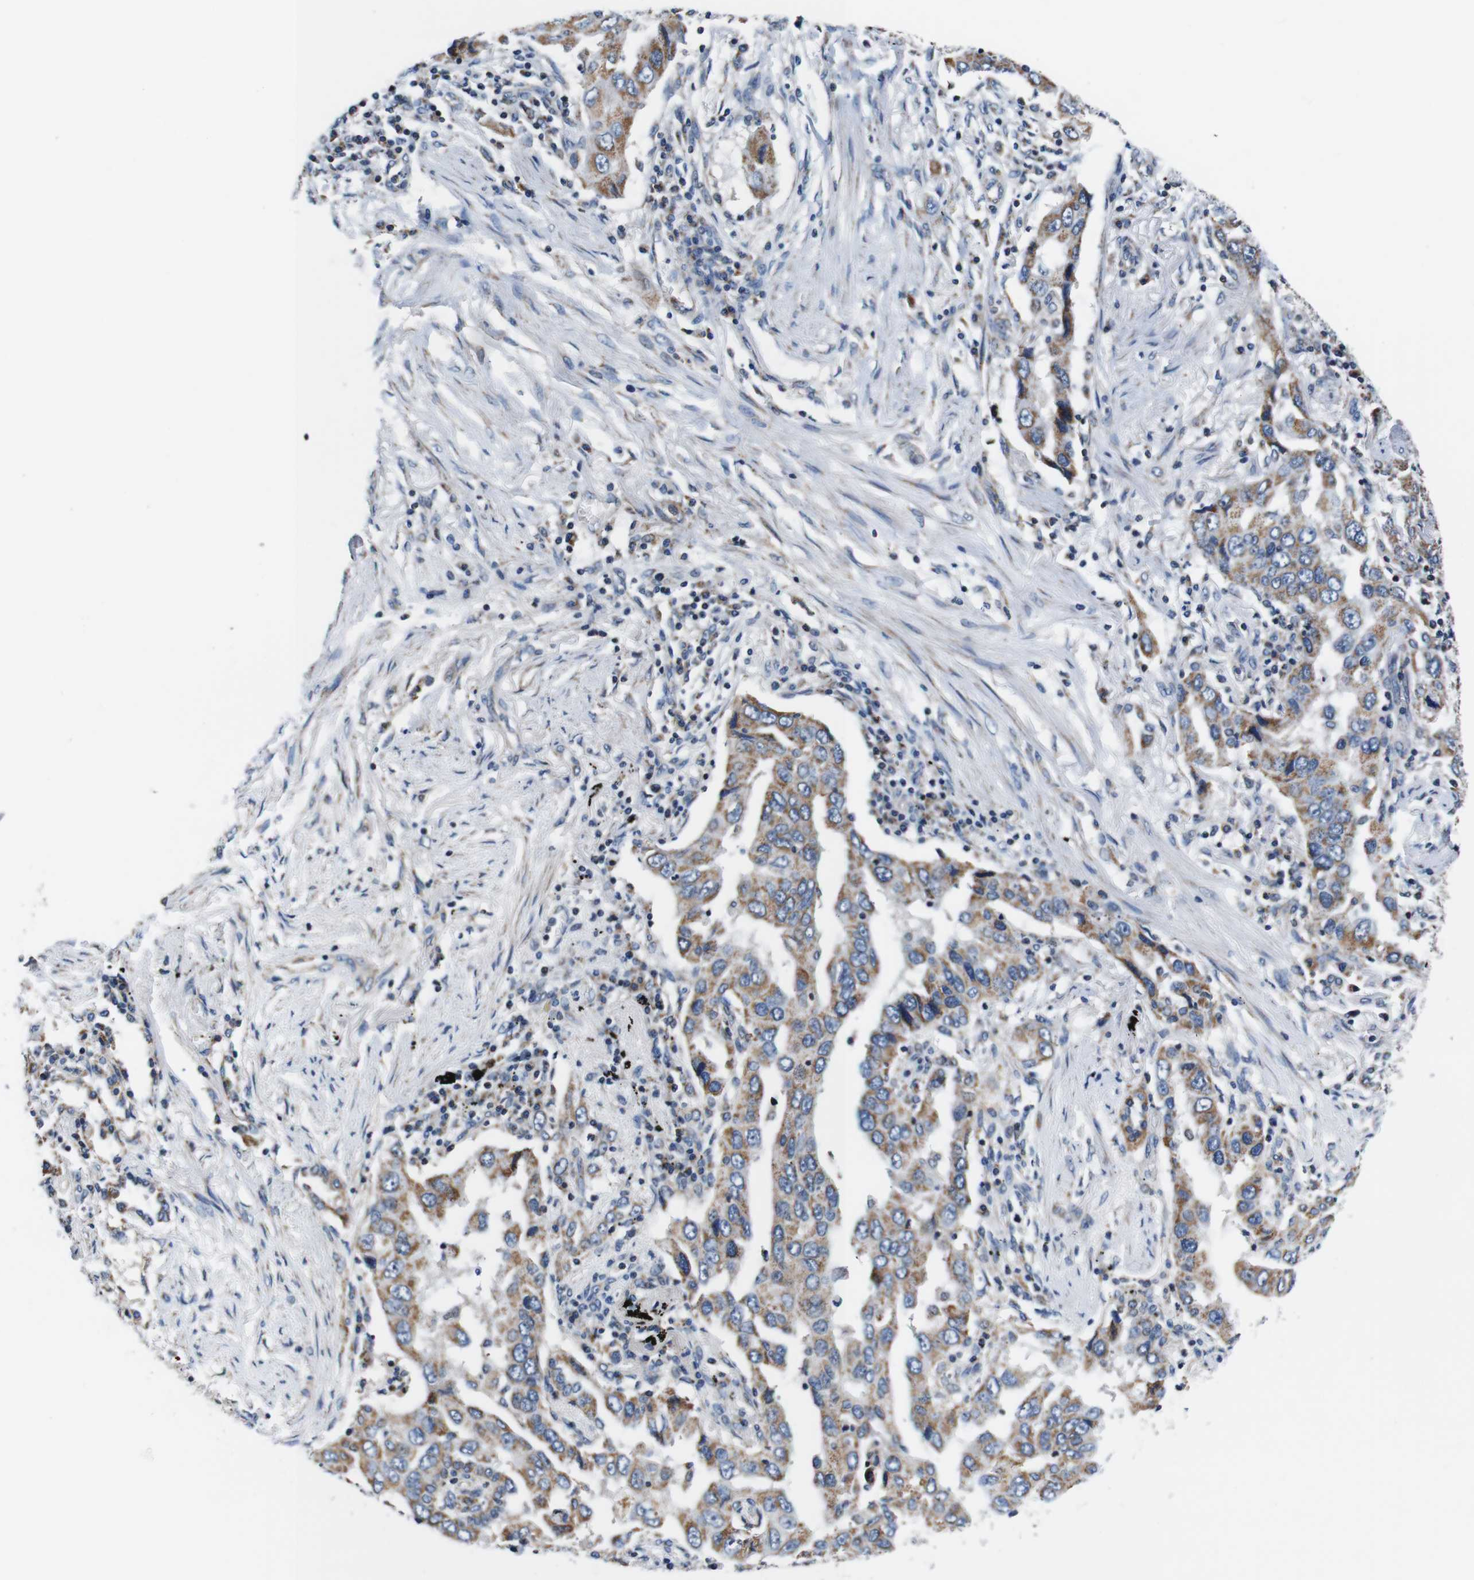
{"staining": {"intensity": "moderate", "quantity": ">75%", "location": "cytoplasmic/membranous"}, "tissue": "lung cancer", "cell_type": "Tumor cells", "image_type": "cancer", "snomed": [{"axis": "morphology", "description": "Adenocarcinoma, NOS"}, {"axis": "topography", "description": "Lung"}], "caption": "An IHC image of tumor tissue is shown. Protein staining in brown highlights moderate cytoplasmic/membranous positivity in lung adenocarcinoma within tumor cells.", "gene": "LRP4", "patient": {"sex": "female", "age": 65}}